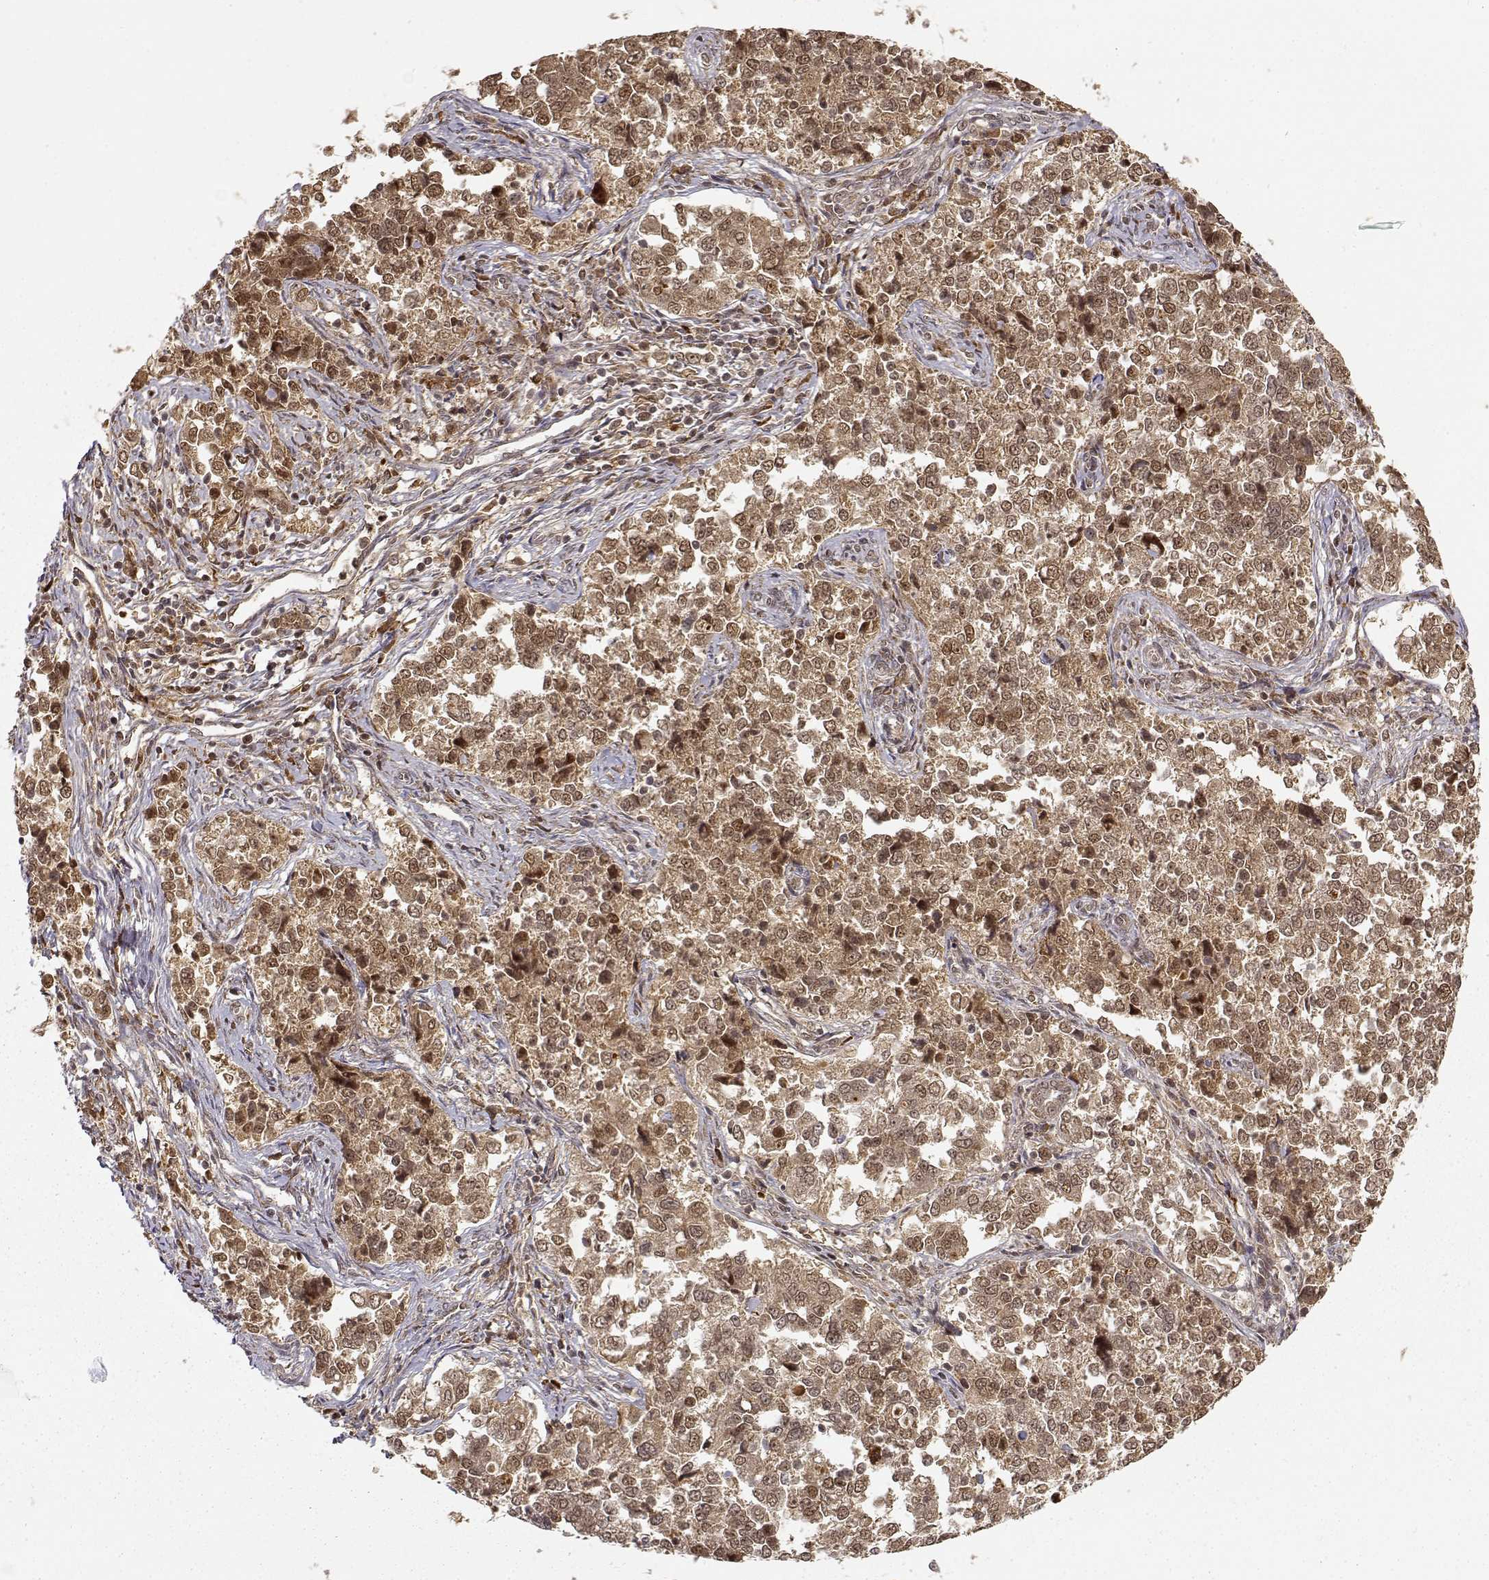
{"staining": {"intensity": "moderate", "quantity": ">75%", "location": "cytoplasmic/membranous,nuclear"}, "tissue": "endometrial cancer", "cell_type": "Tumor cells", "image_type": "cancer", "snomed": [{"axis": "morphology", "description": "Adenocarcinoma, NOS"}, {"axis": "topography", "description": "Endometrium"}], "caption": "Protein staining displays moderate cytoplasmic/membranous and nuclear positivity in approximately >75% of tumor cells in endometrial cancer (adenocarcinoma).", "gene": "MAEA", "patient": {"sex": "female", "age": 43}}